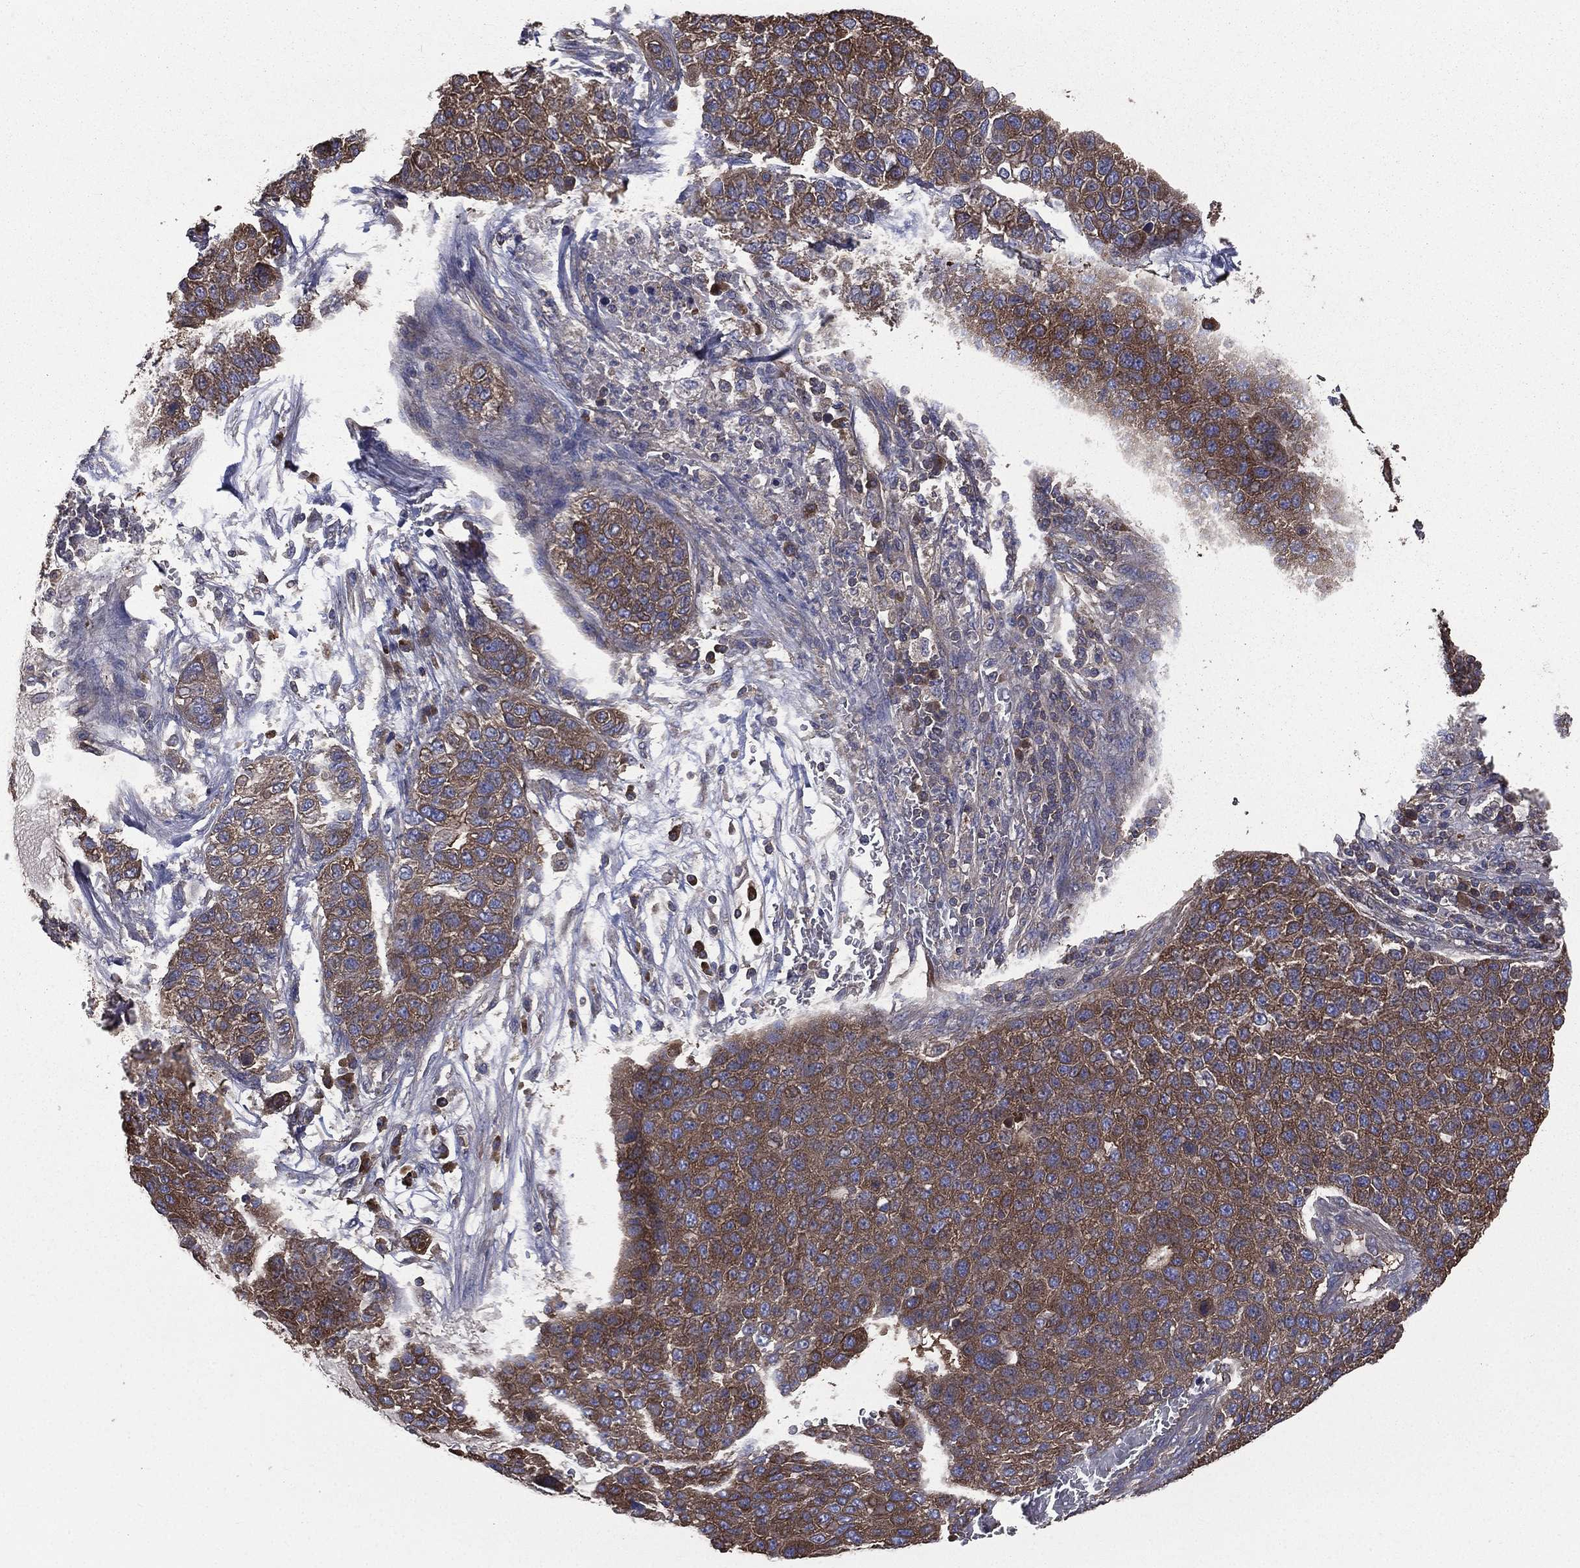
{"staining": {"intensity": "moderate", "quantity": ">75%", "location": "cytoplasmic/membranous"}, "tissue": "pancreatic cancer", "cell_type": "Tumor cells", "image_type": "cancer", "snomed": [{"axis": "morphology", "description": "Adenocarcinoma, NOS"}, {"axis": "topography", "description": "Pancreas"}], "caption": "Human adenocarcinoma (pancreatic) stained with a brown dye displays moderate cytoplasmic/membranous positive expression in approximately >75% of tumor cells.", "gene": "SARS1", "patient": {"sex": "female", "age": 61}}